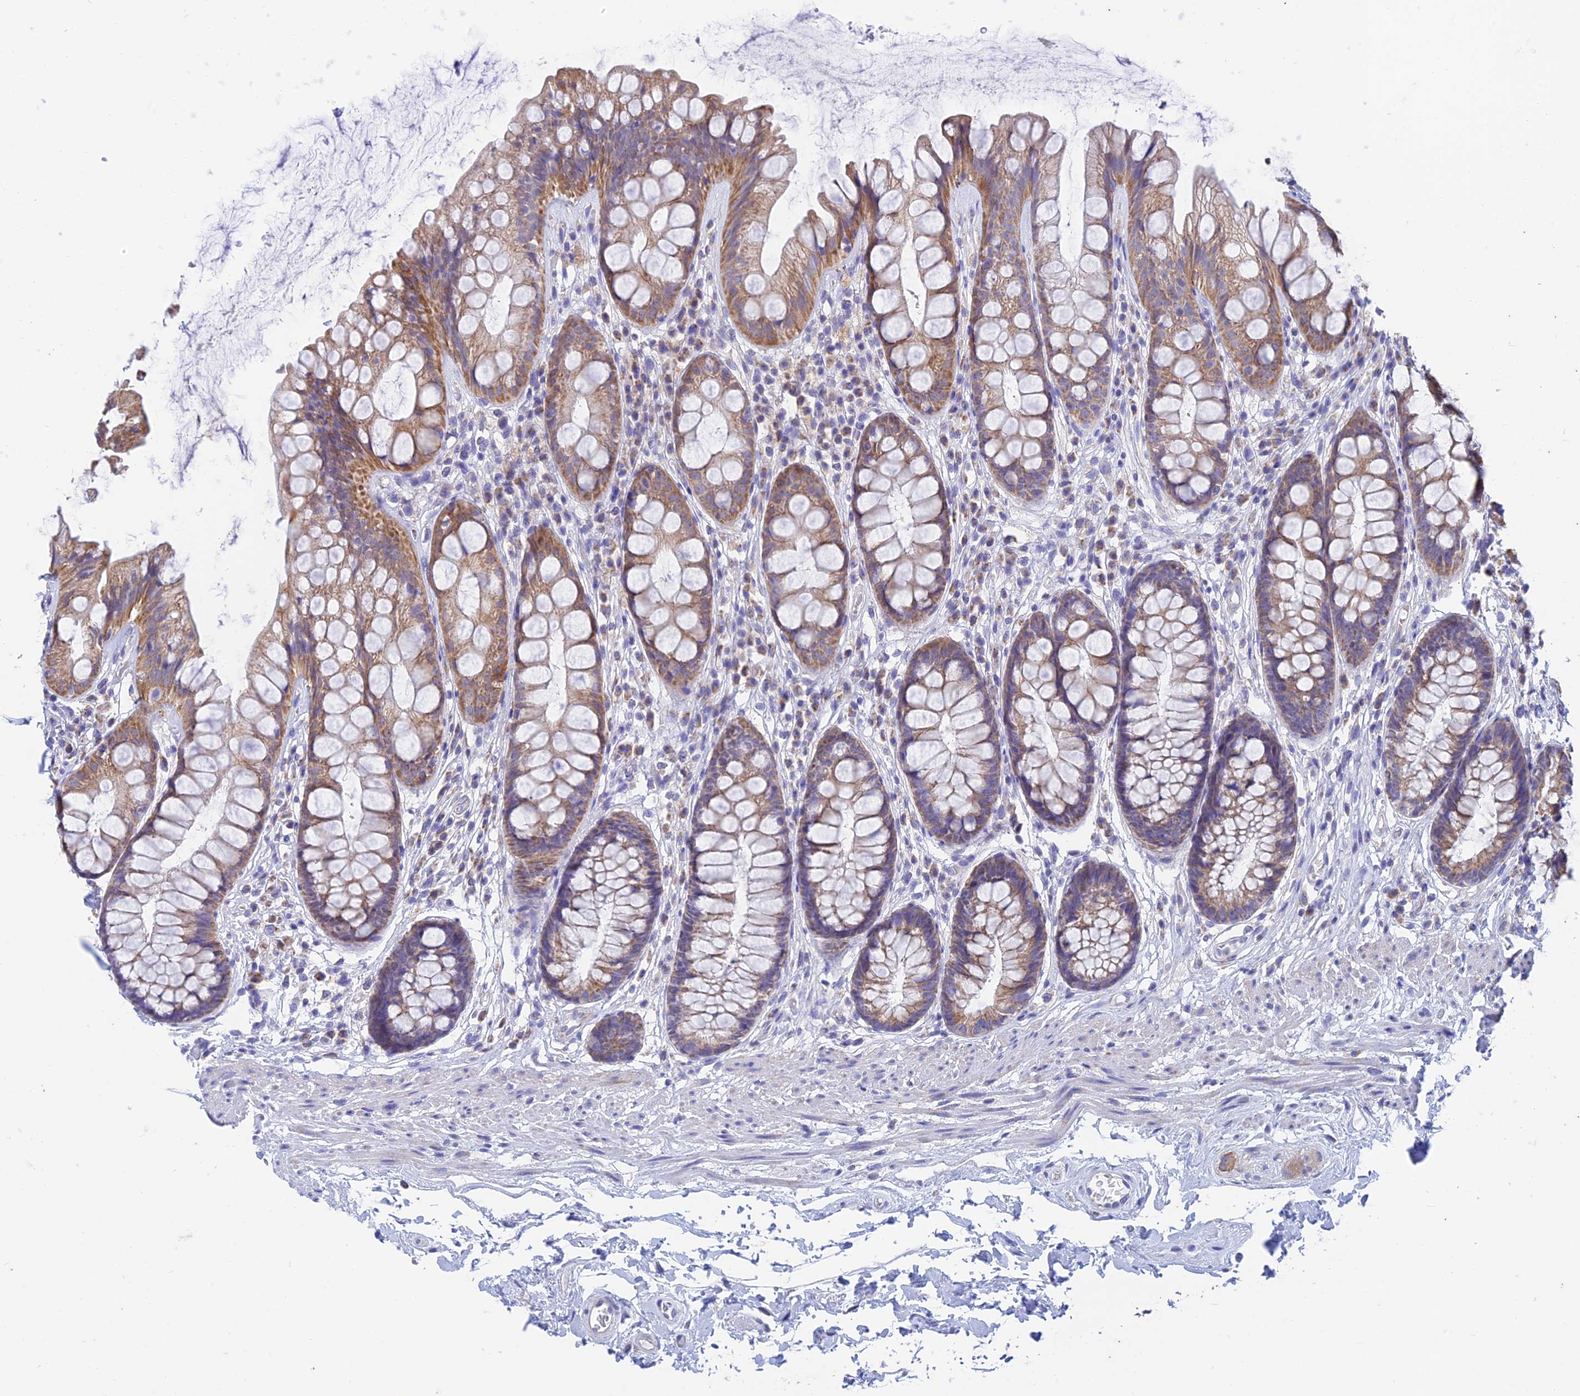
{"staining": {"intensity": "moderate", "quantity": ">75%", "location": "cytoplasmic/membranous"}, "tissue": "rectum", "cell_type": "Glandular cells", "image_type": "normal", "snomed": [{"axis": "morphology", "description": "Normal tissue, NOS"}, {"axis": "topography", "description": "Rectum"}], "caption": "A photomicrograph of human rectum stained for a protein displays moderate cytoplasmic/membranous brown staining in glandular cells.", "gene": "ZNF181", "patient": {"sex": "male", "age": 74}}